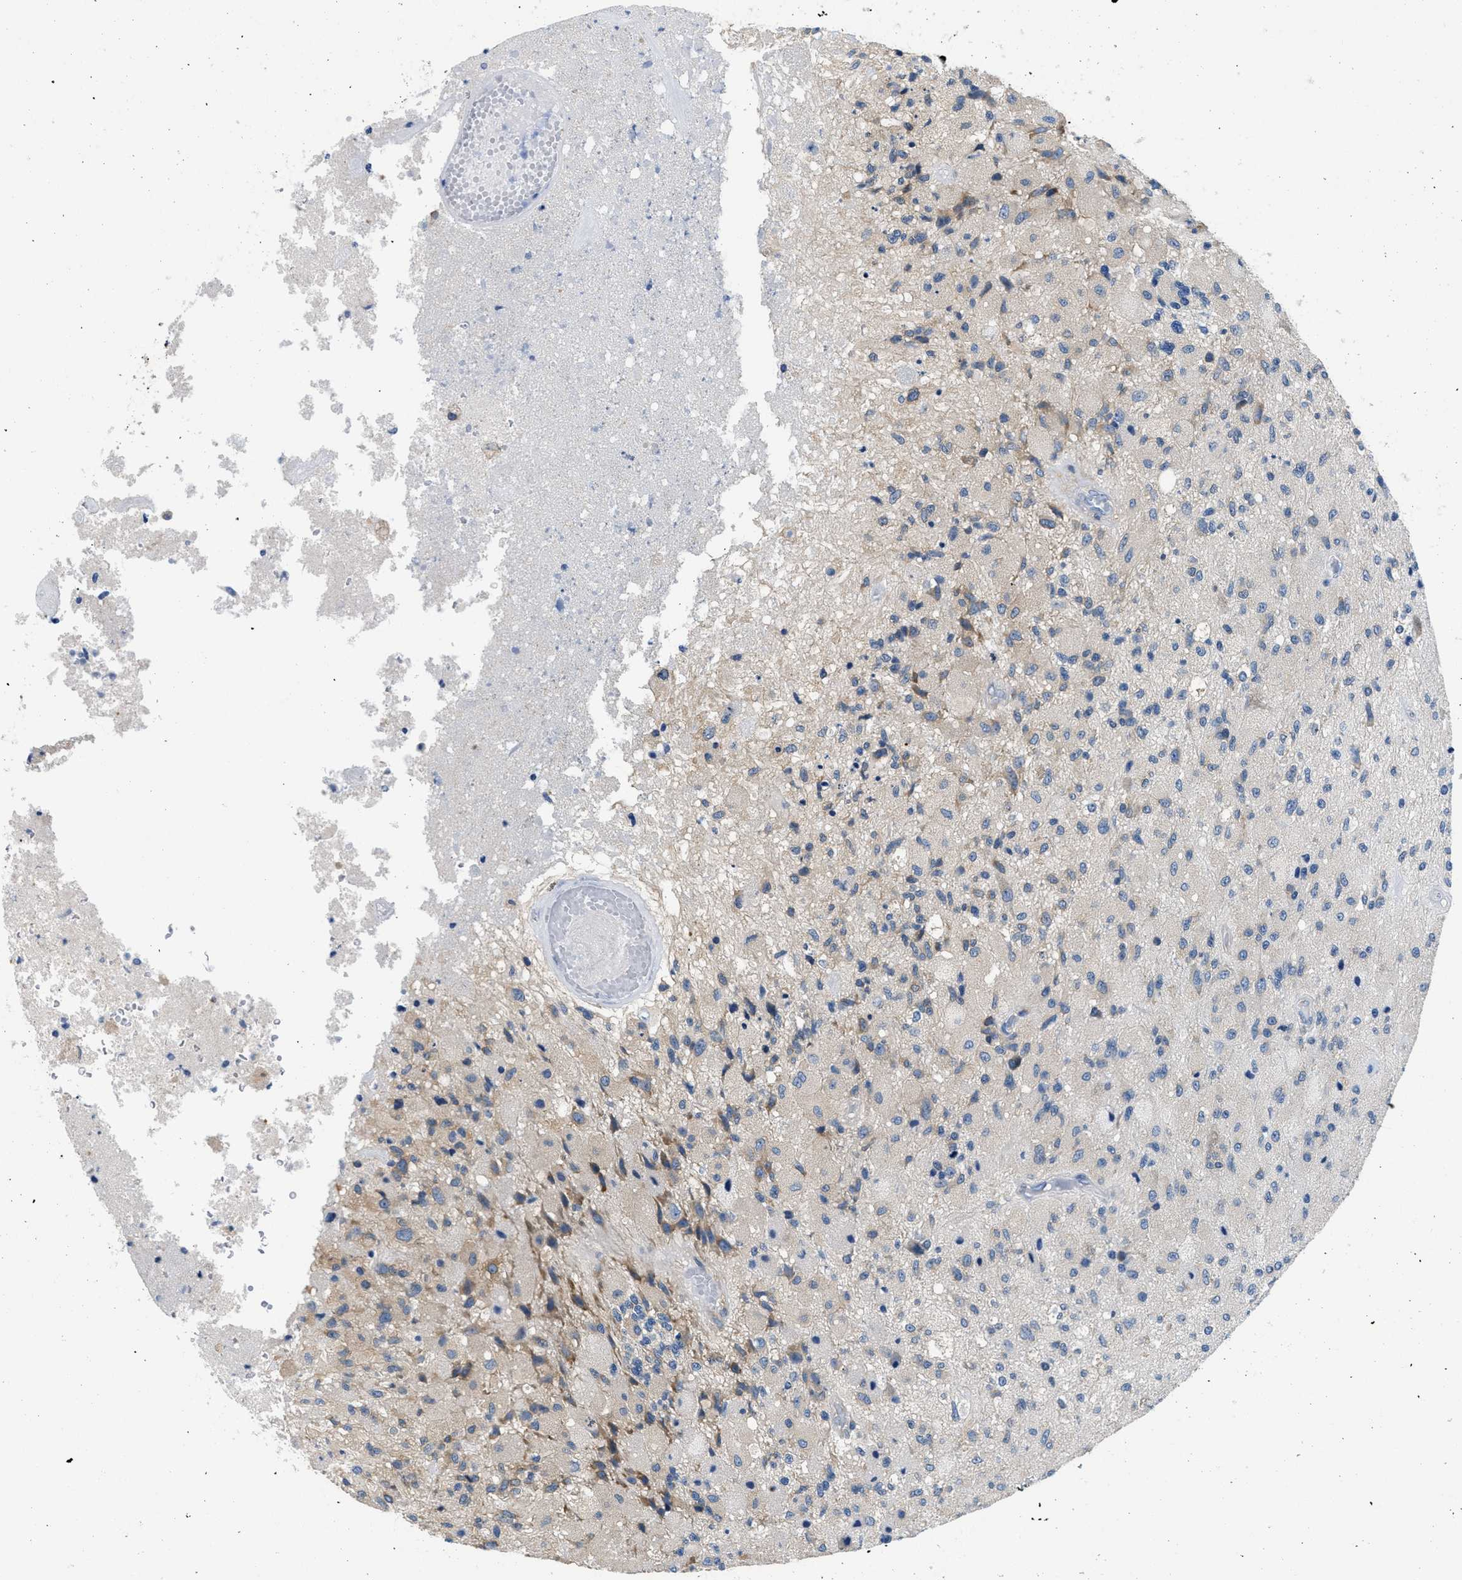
{"staining": {"intensity": "weak", "quantity": "25%-75%", "location": "cytoplasmic/membranous"}, "tissue": "glioma", "cell_type": "Tumor cells", "image_type": "cancer", "snomed": [{"axis": "morphology", "description": "Normal tissue, NOS"}, {"axis": "morphology", "description": "Glioma, malignant, High grade"}, {"axis": "topography", "description": "Cerebral cortex"}], "caption": "Immunohistochemistry of high-grade glioma (malignant) reveals low levels of weak cytoplasmic/membranous expression in about 25%-75% of tumor cells.", "gene": "ABCF1", "patient": {"sex": "male", "age": 77}}